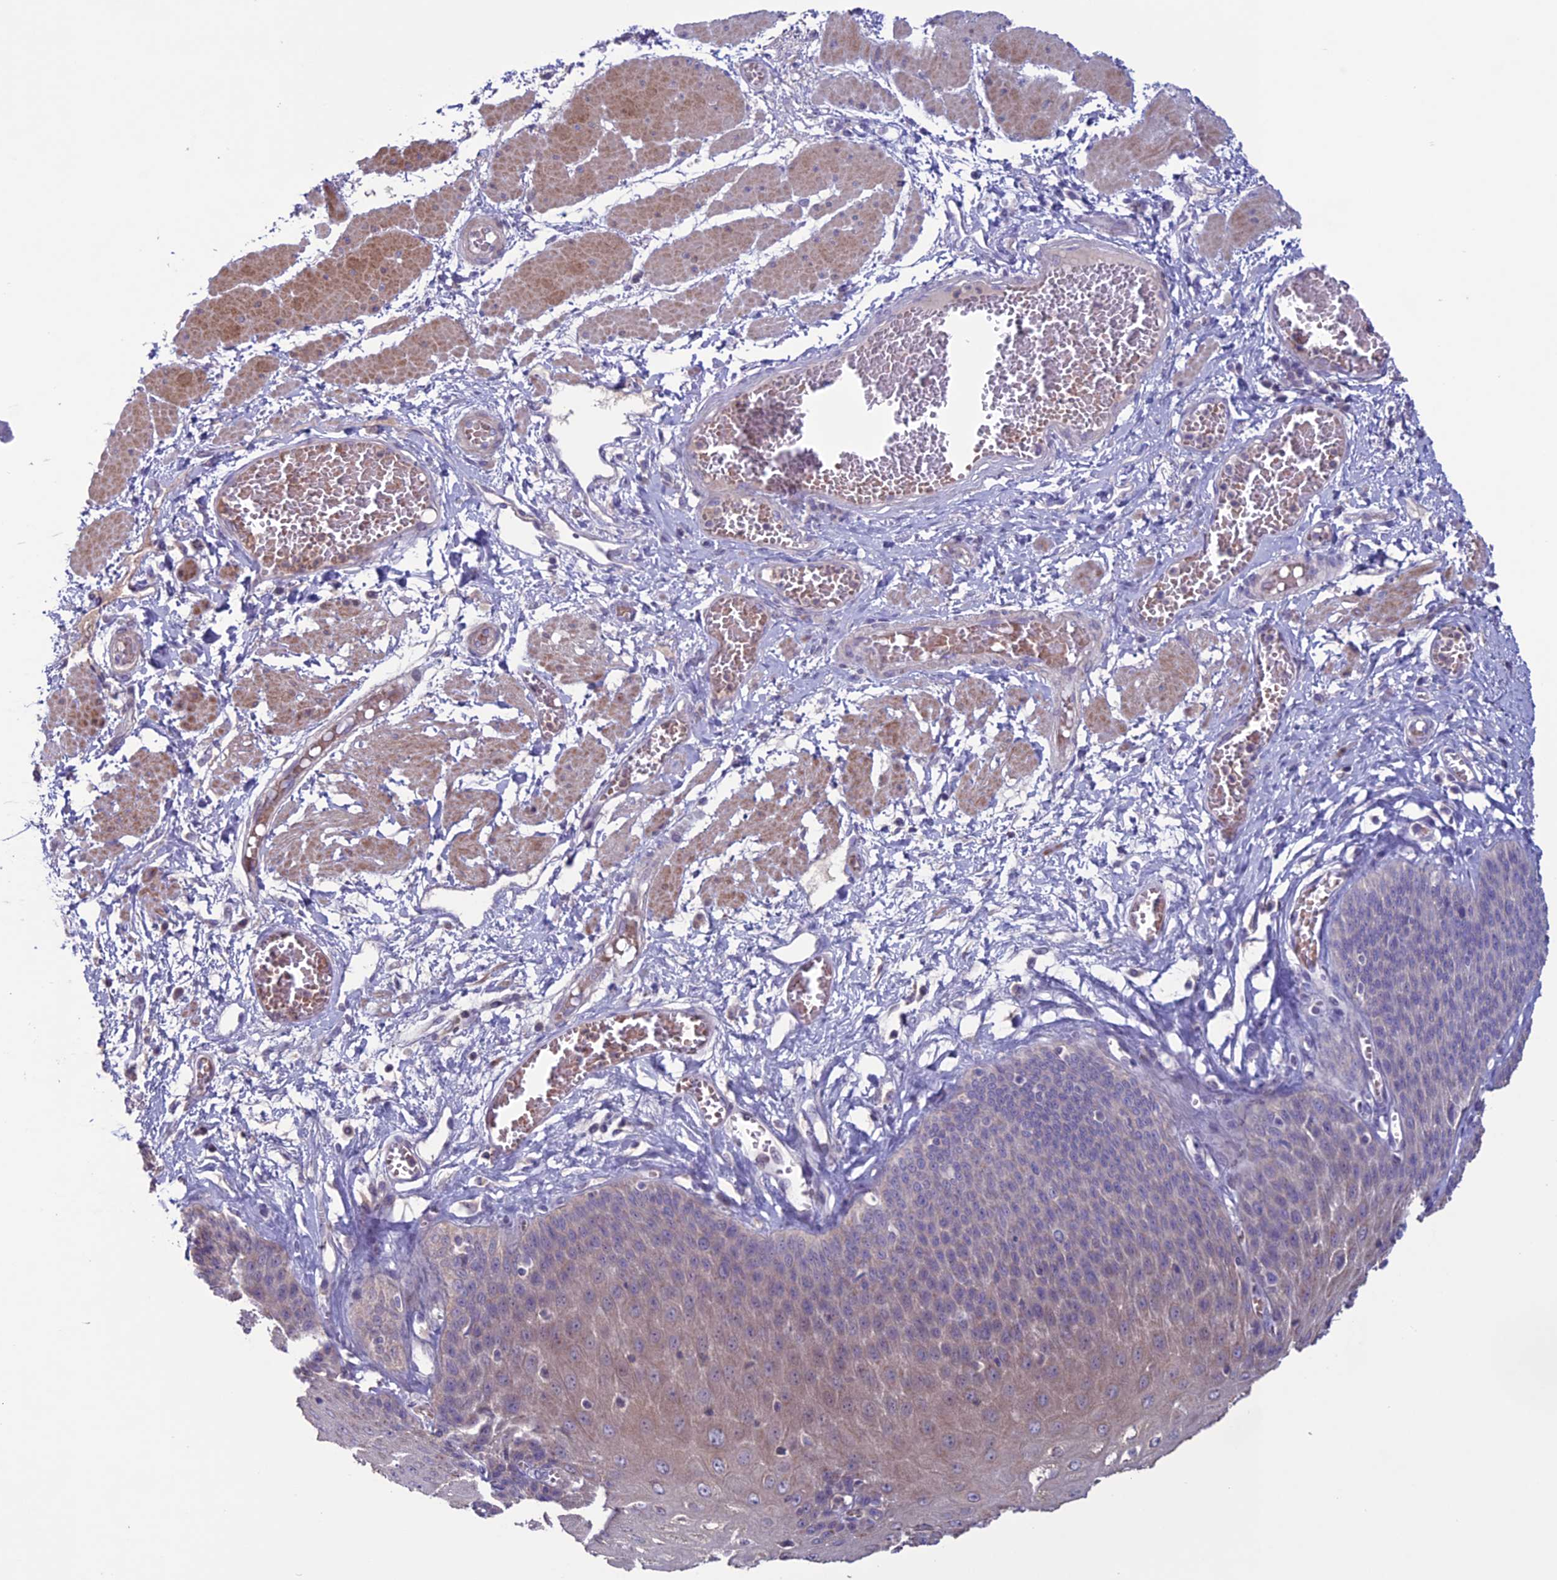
{"staining": {"intensity": "weak", "quantity": "25%-75%", "location": "cytoplasmic/membranous"}, "tissue": "esophagus", "cell_type": "Squamous epithelial cells", "image_type": "normal", "snomed": [{"axis": "morphology", "description": "Normal tissue, NOS"}, {"axis": "topography", "description": "Esophagus"}], "caption": "This is a histology image of immunohistochemistry (IHC) staining of benign esophagus, which shows weak positivity in the cytoplasmic/membranous of squamous epithelial cells.", "gene": "C2orf76", "patient": {"sex": "male", "age": 60}}